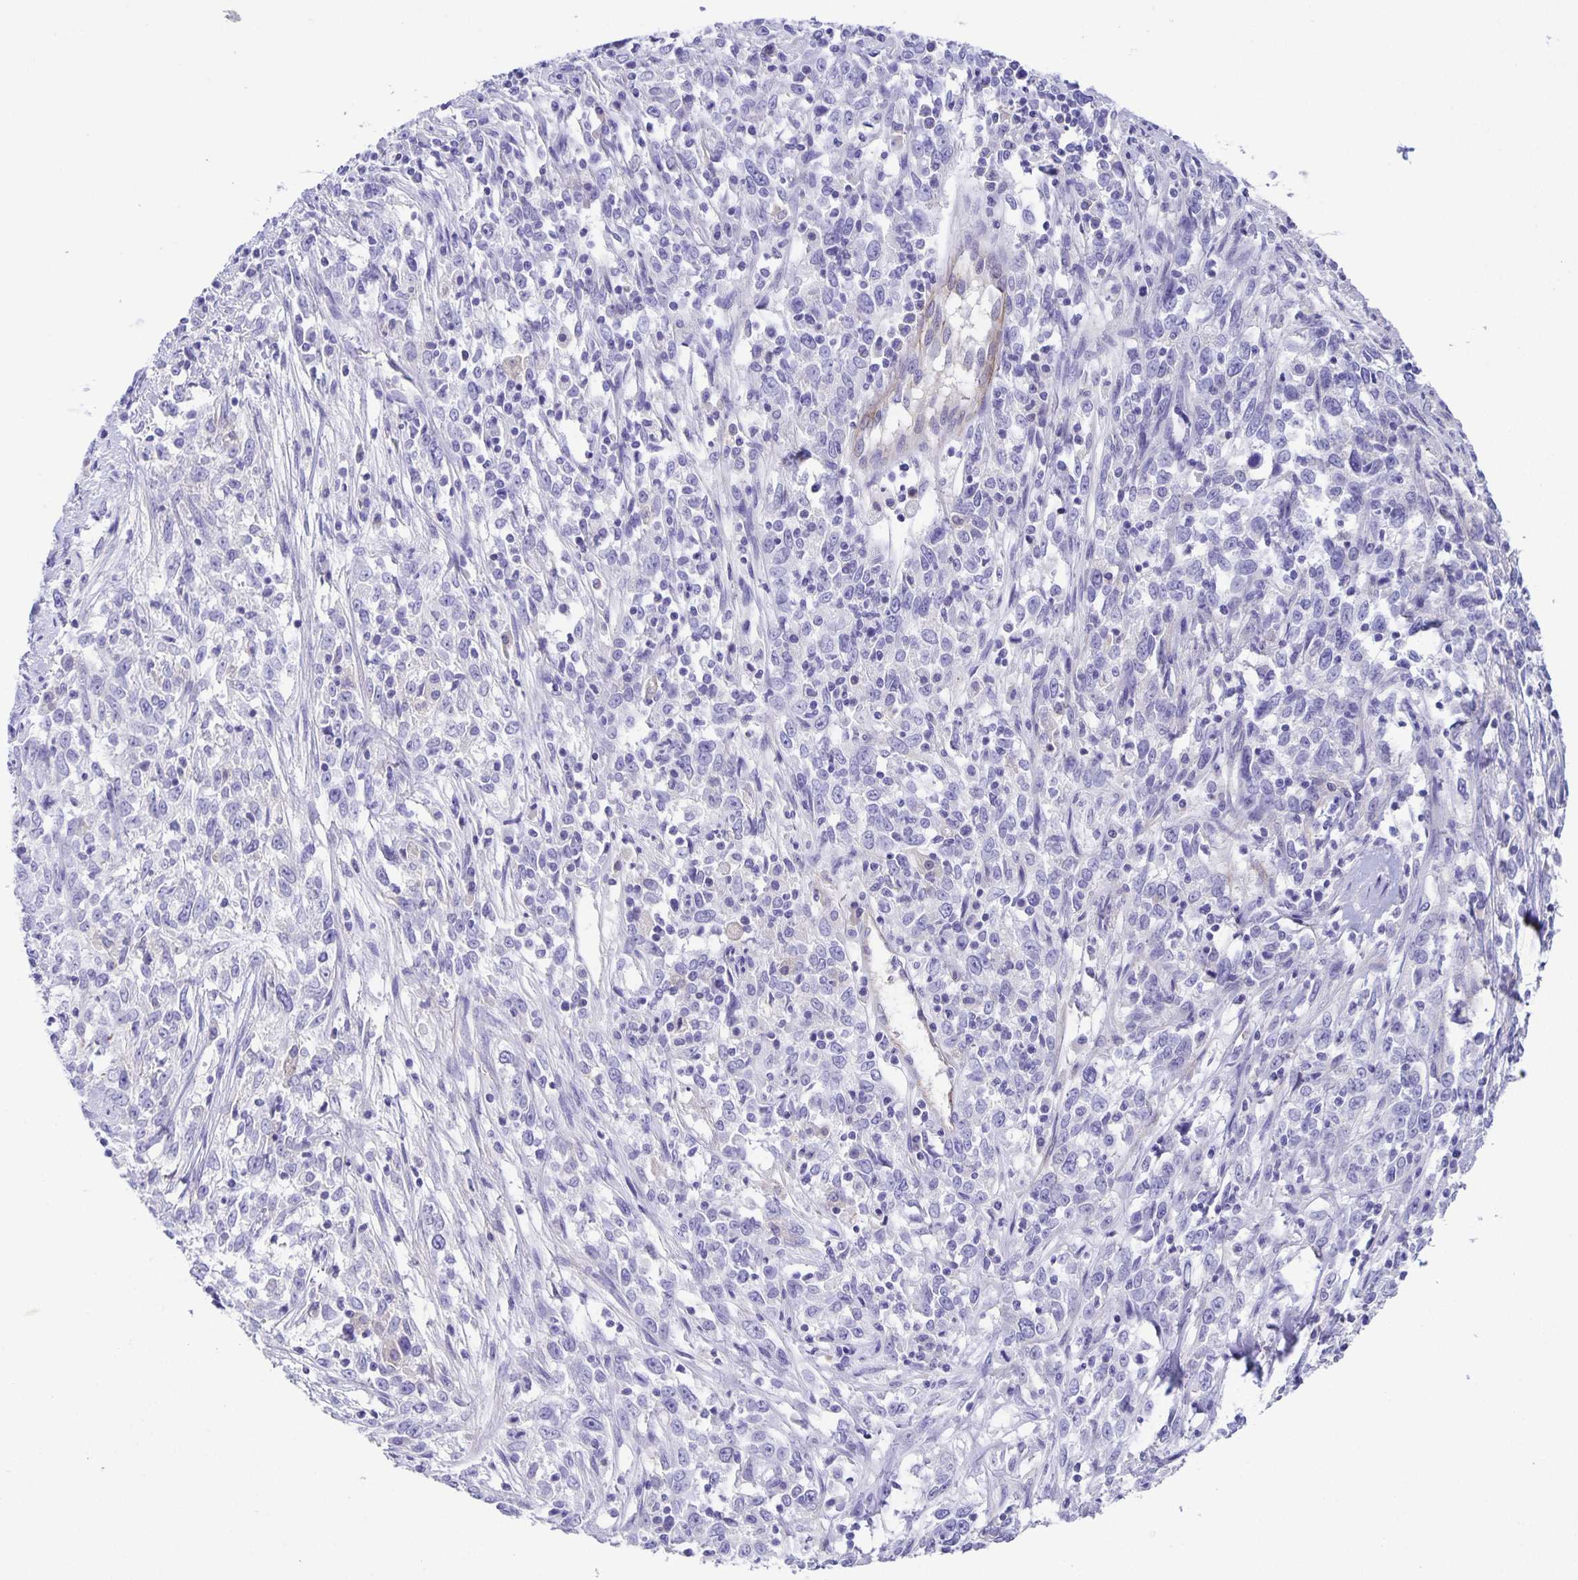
{"staining": {"intensity": "negative", "quantity": "none", "location": "none"}, "tissue": "cervical cancer", "cell_type": "Tumor cells", "image_type": "cancer", "snomed": [{"axis": "morphology", "description": "Adenocarcinoma, NOS"}, {"axis": "topography", "description": "Cervix"}], "caption": "A photomicrograph of cervical cancer stained for a protein exhibits no brown staining in tumor cells.", "gene": "UBQLN3", "patient": {"sex": "female", "age": 40}}